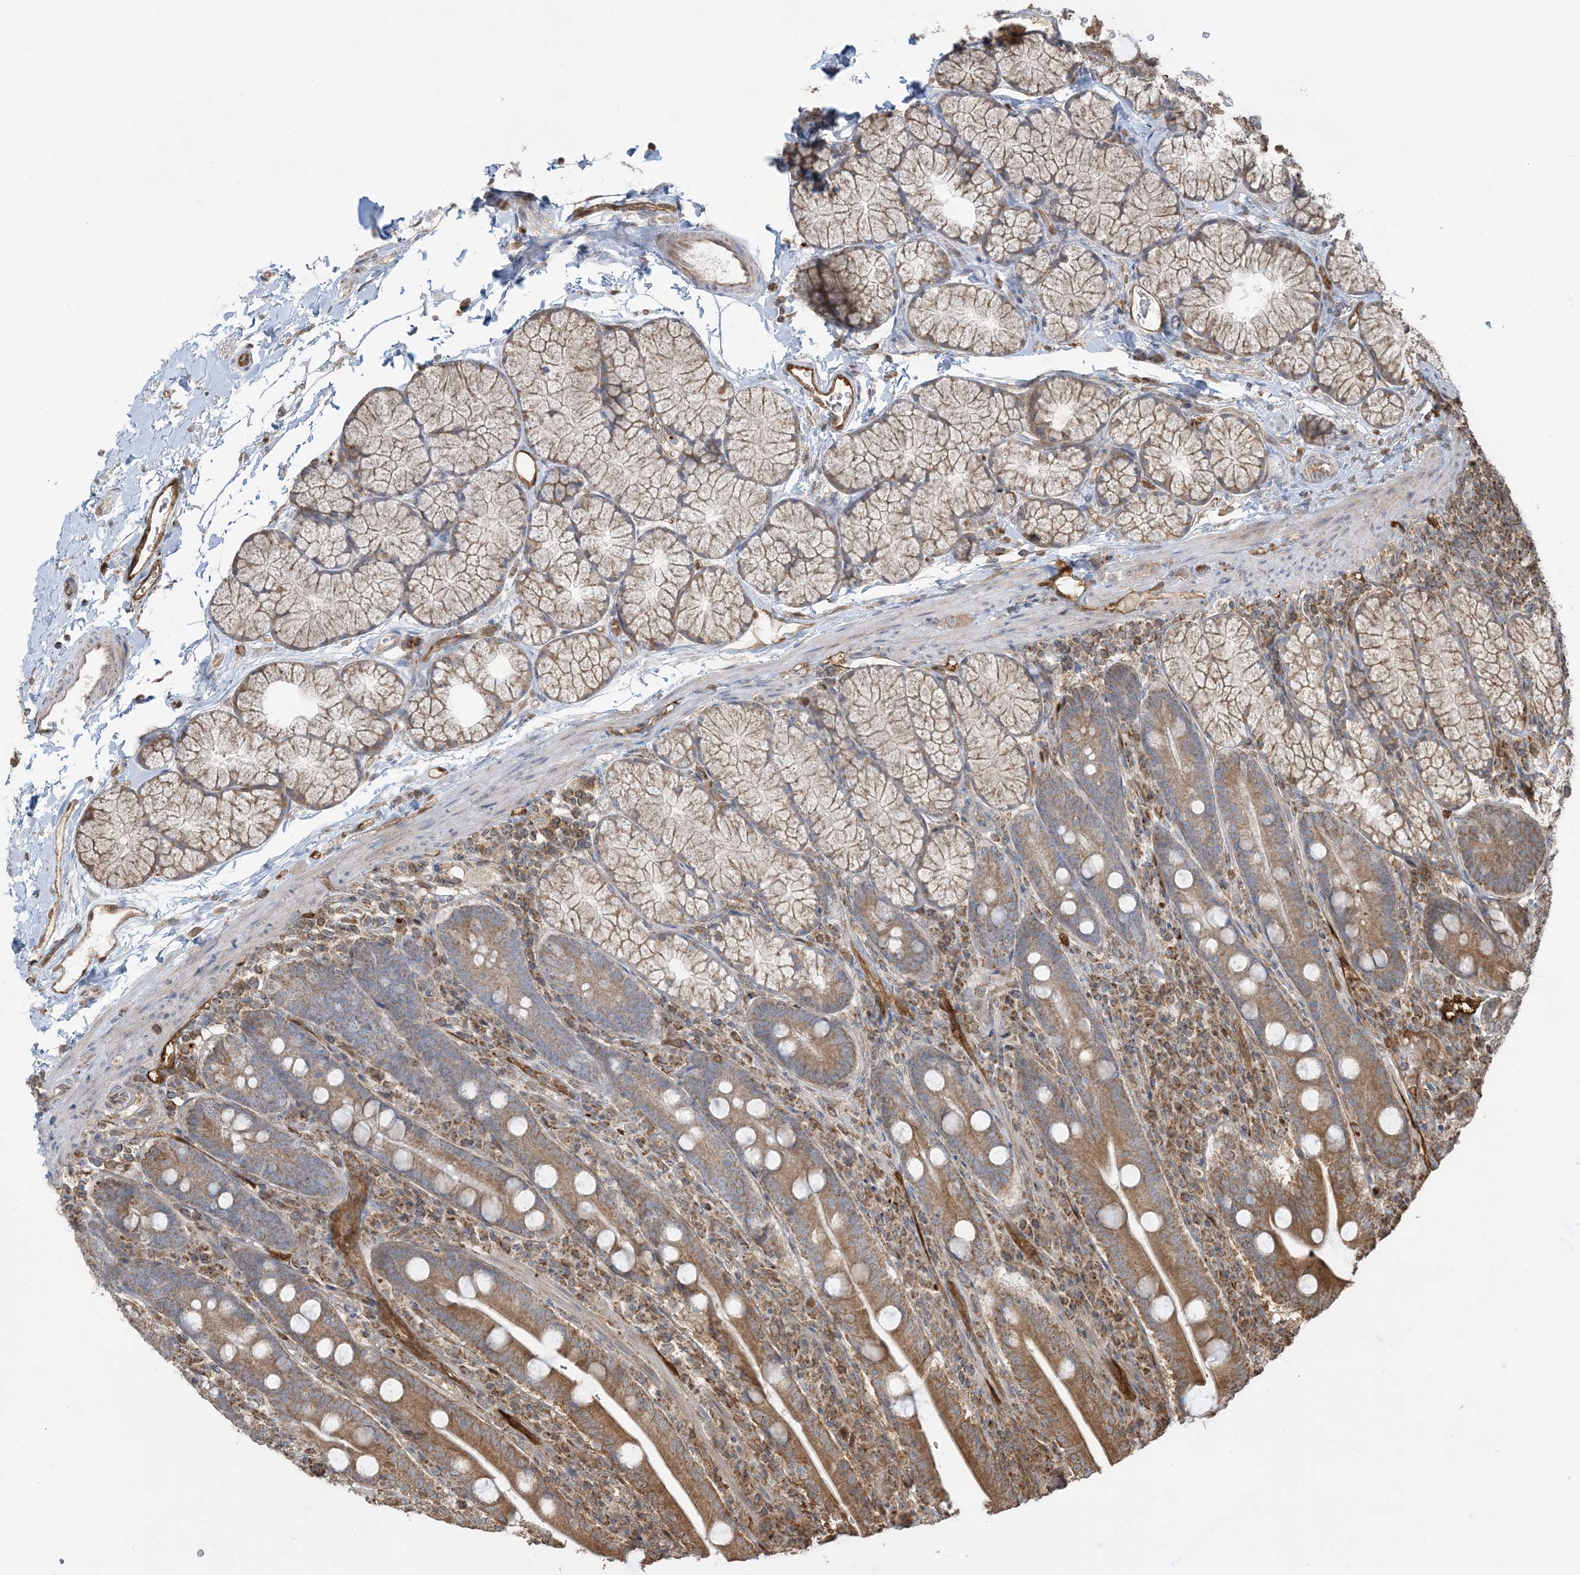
{"staining": {"intensity": "moderate", "quantity": ">75%", "location": "cytoplasmic/membranous"}, "tissue": "duodenum", "cell_type": "Glandular cells", "image_type": "normal", "snomed": [{"axis": "morphology", "description": "Normal tissue, NOS"}, {"axis": "topography", "description": "Duodenum"}], "caption": "Glandular cells reveal medium levels of moderate cytoplasmic/membranous positivity in about >75% of cells in normal human duodenum.", "gene": "PPM1F", "patient": {"sex": "male", "age": 35}}